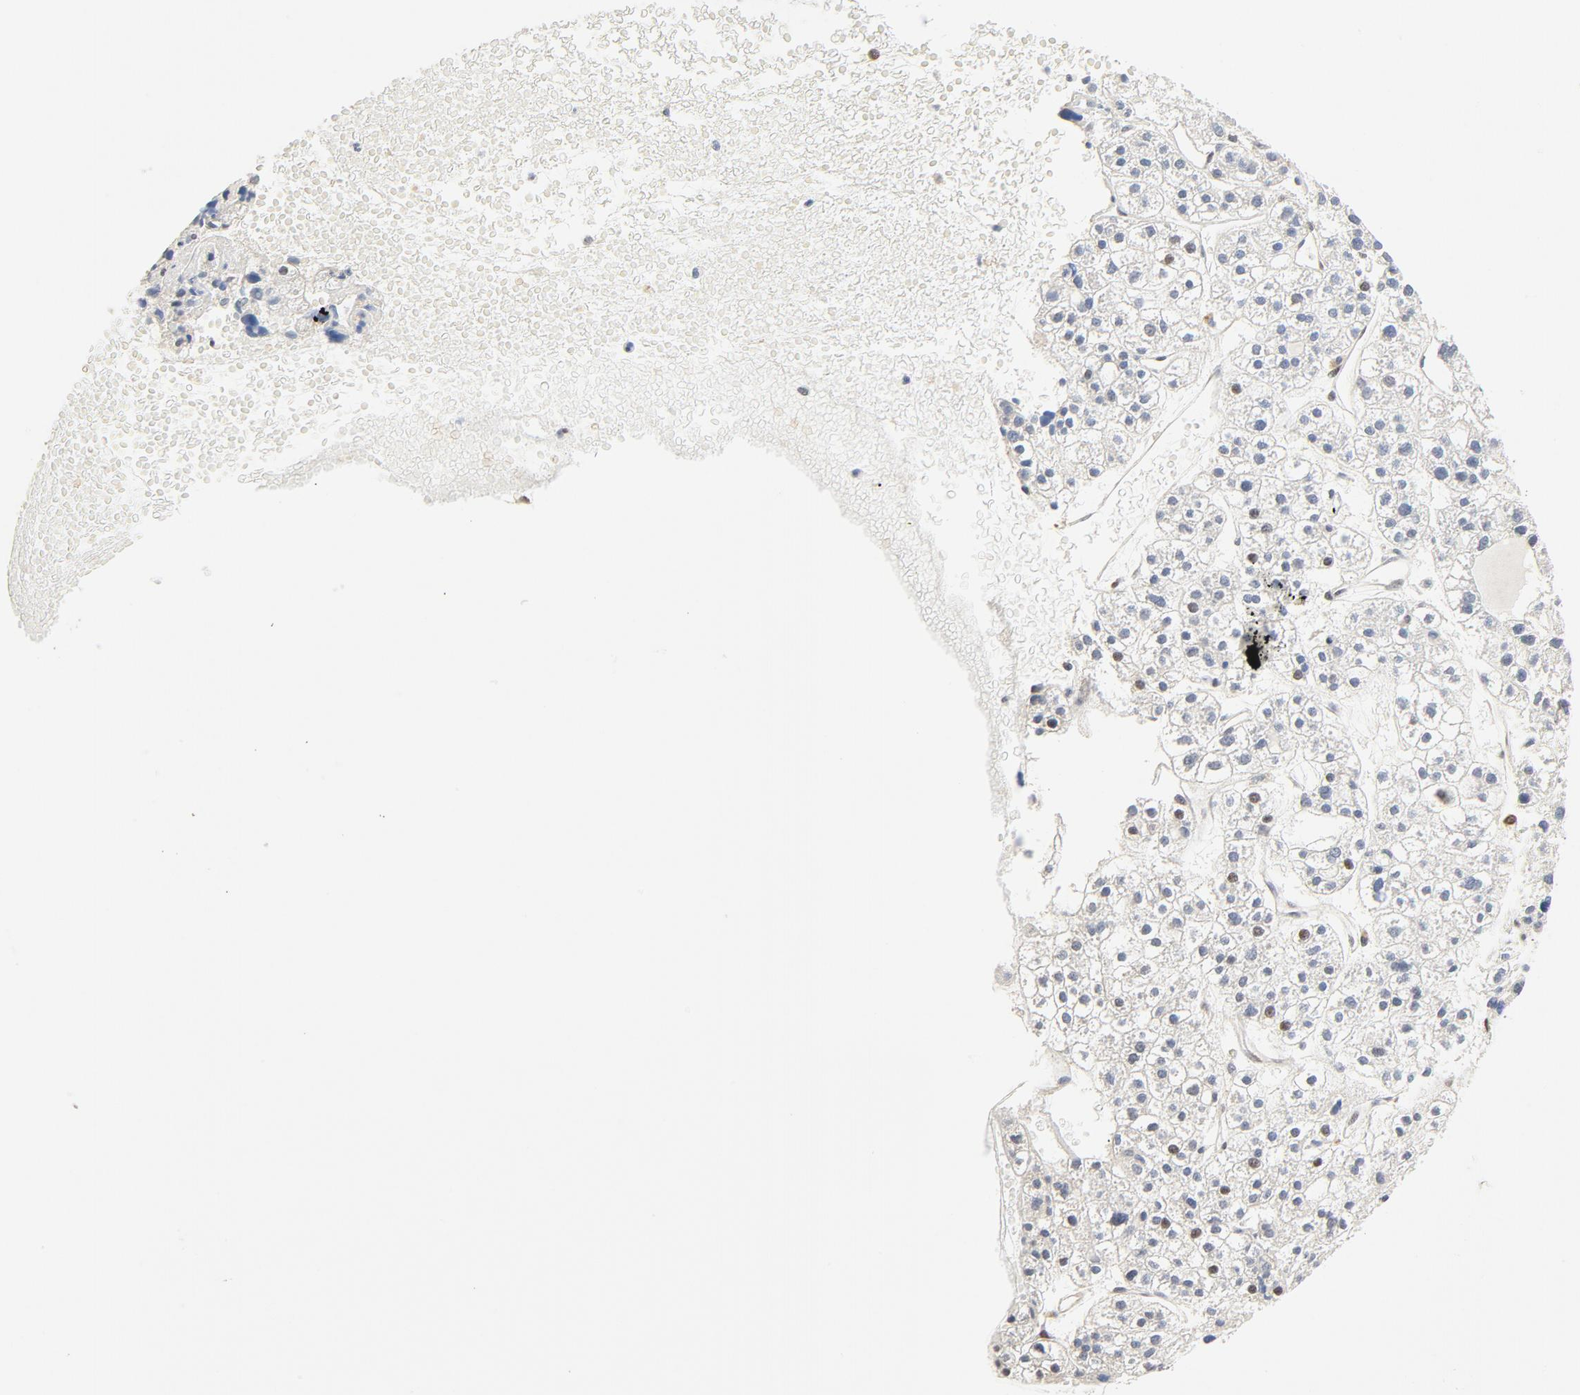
{"staining": {"intensity": "moderate", "quantity": "25%-75%", "location": "nuclear"}, "tissue": "liver cancer", "cell_type": "Tumor cells", "image_type": "cancer", "snomed": [{"axis": "morphology", "description": "Carcinoma, Hepatocellular, NOS"}, {"axis": "topography", "description": "Liver"}], "caption": "IHC (DAB) staining of human liver cancer (hepatocellular carcinoma) exhibits moderate nuclear protein staining in about 25%-75% of tumor cells.", "gene": "GTF2I", "patient": {"sex": "female", "age": 85}}